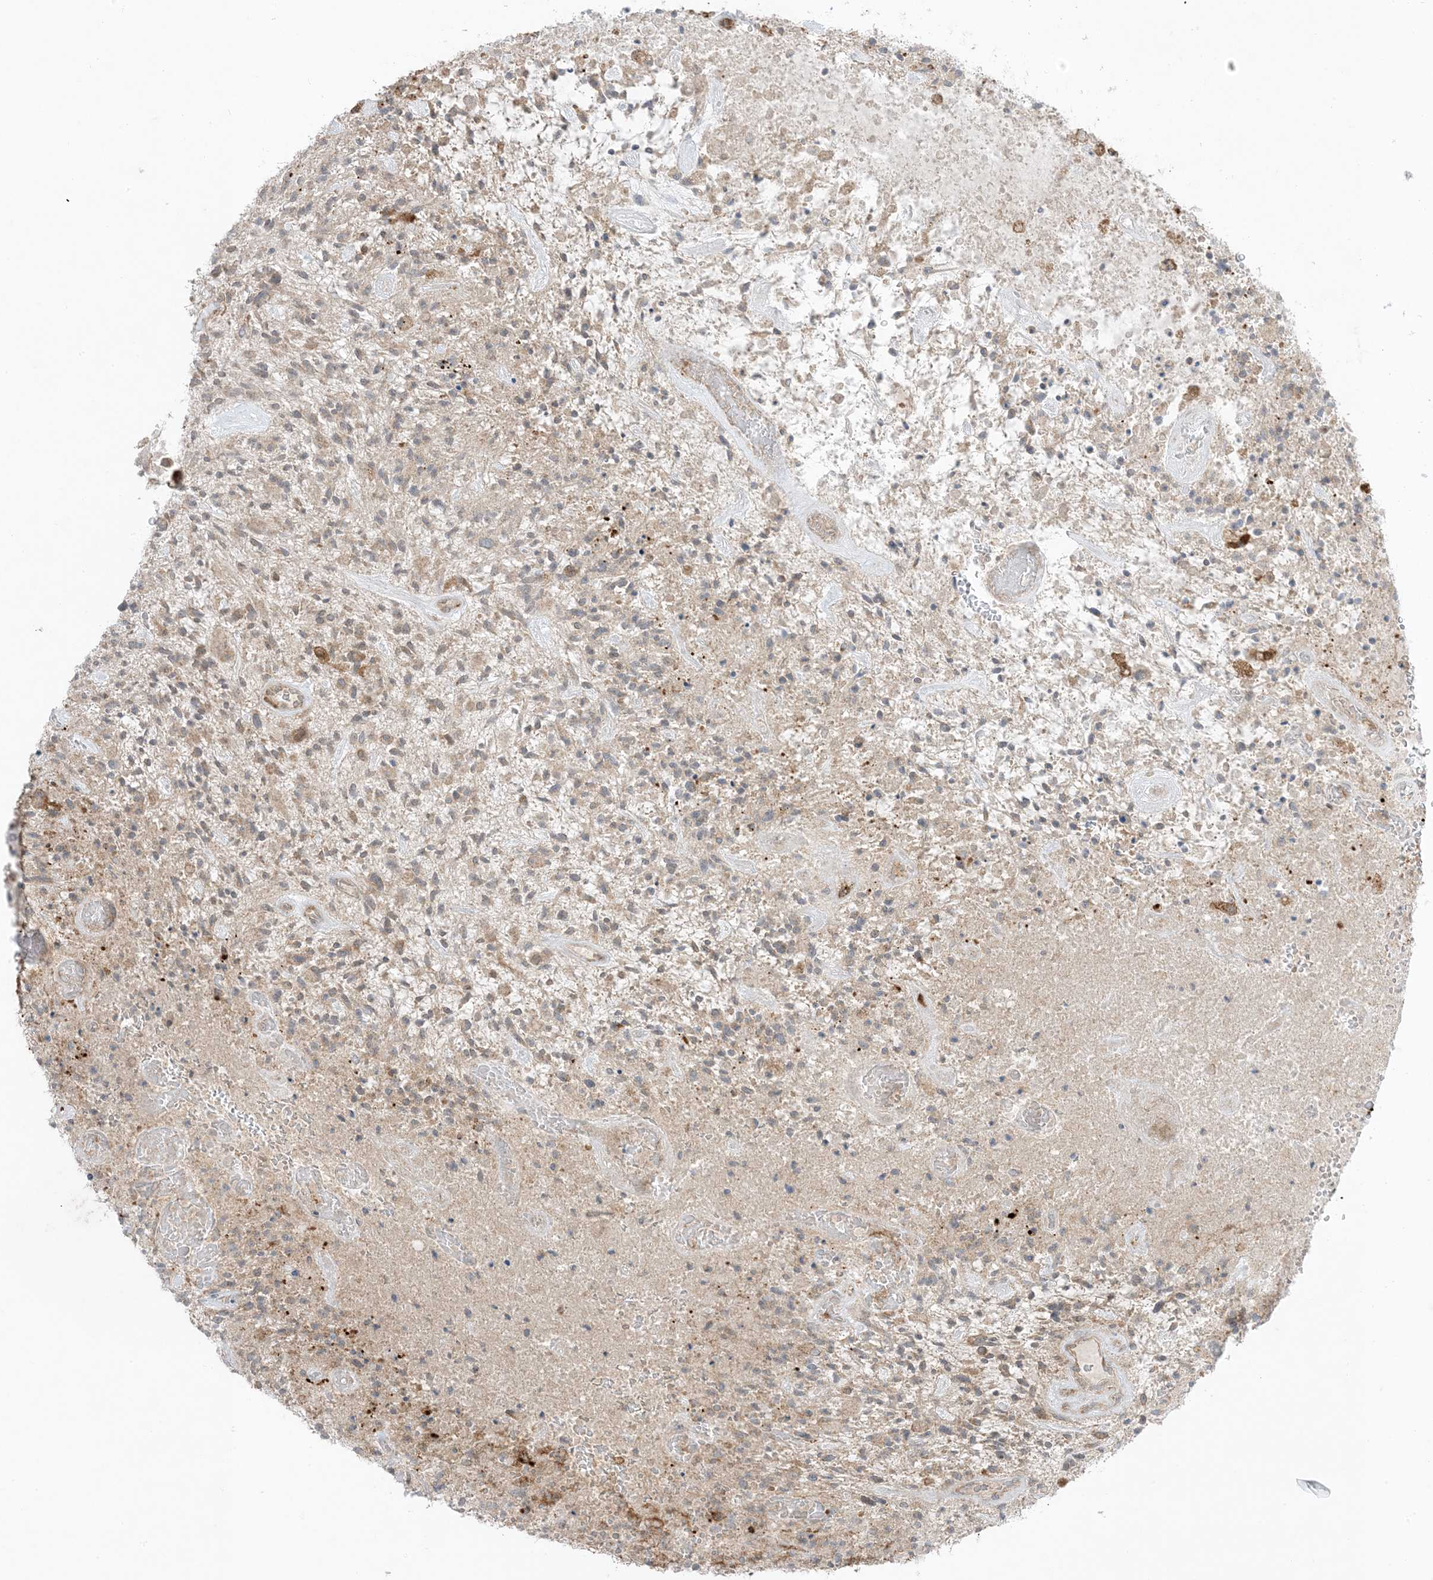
{"staining": {"intensity": "negative", "quantity": "none", "location": "none"}, "tissue": "glioma", "cell_type": "Tumor cells", "image_type": "cancer", "snomed": [{"axis": "morphology", "description": "Glioma, malignant, High grade"}, {"axis": "topography", "description": "Brain"}], "caption": "High-grade glioma (malignant) stained for a protein using immunohistochemistry (IHC) exhibits no positivity tumor cells.", "gene": "ODC1", "patient": {"sex": "male", "age": 47}}